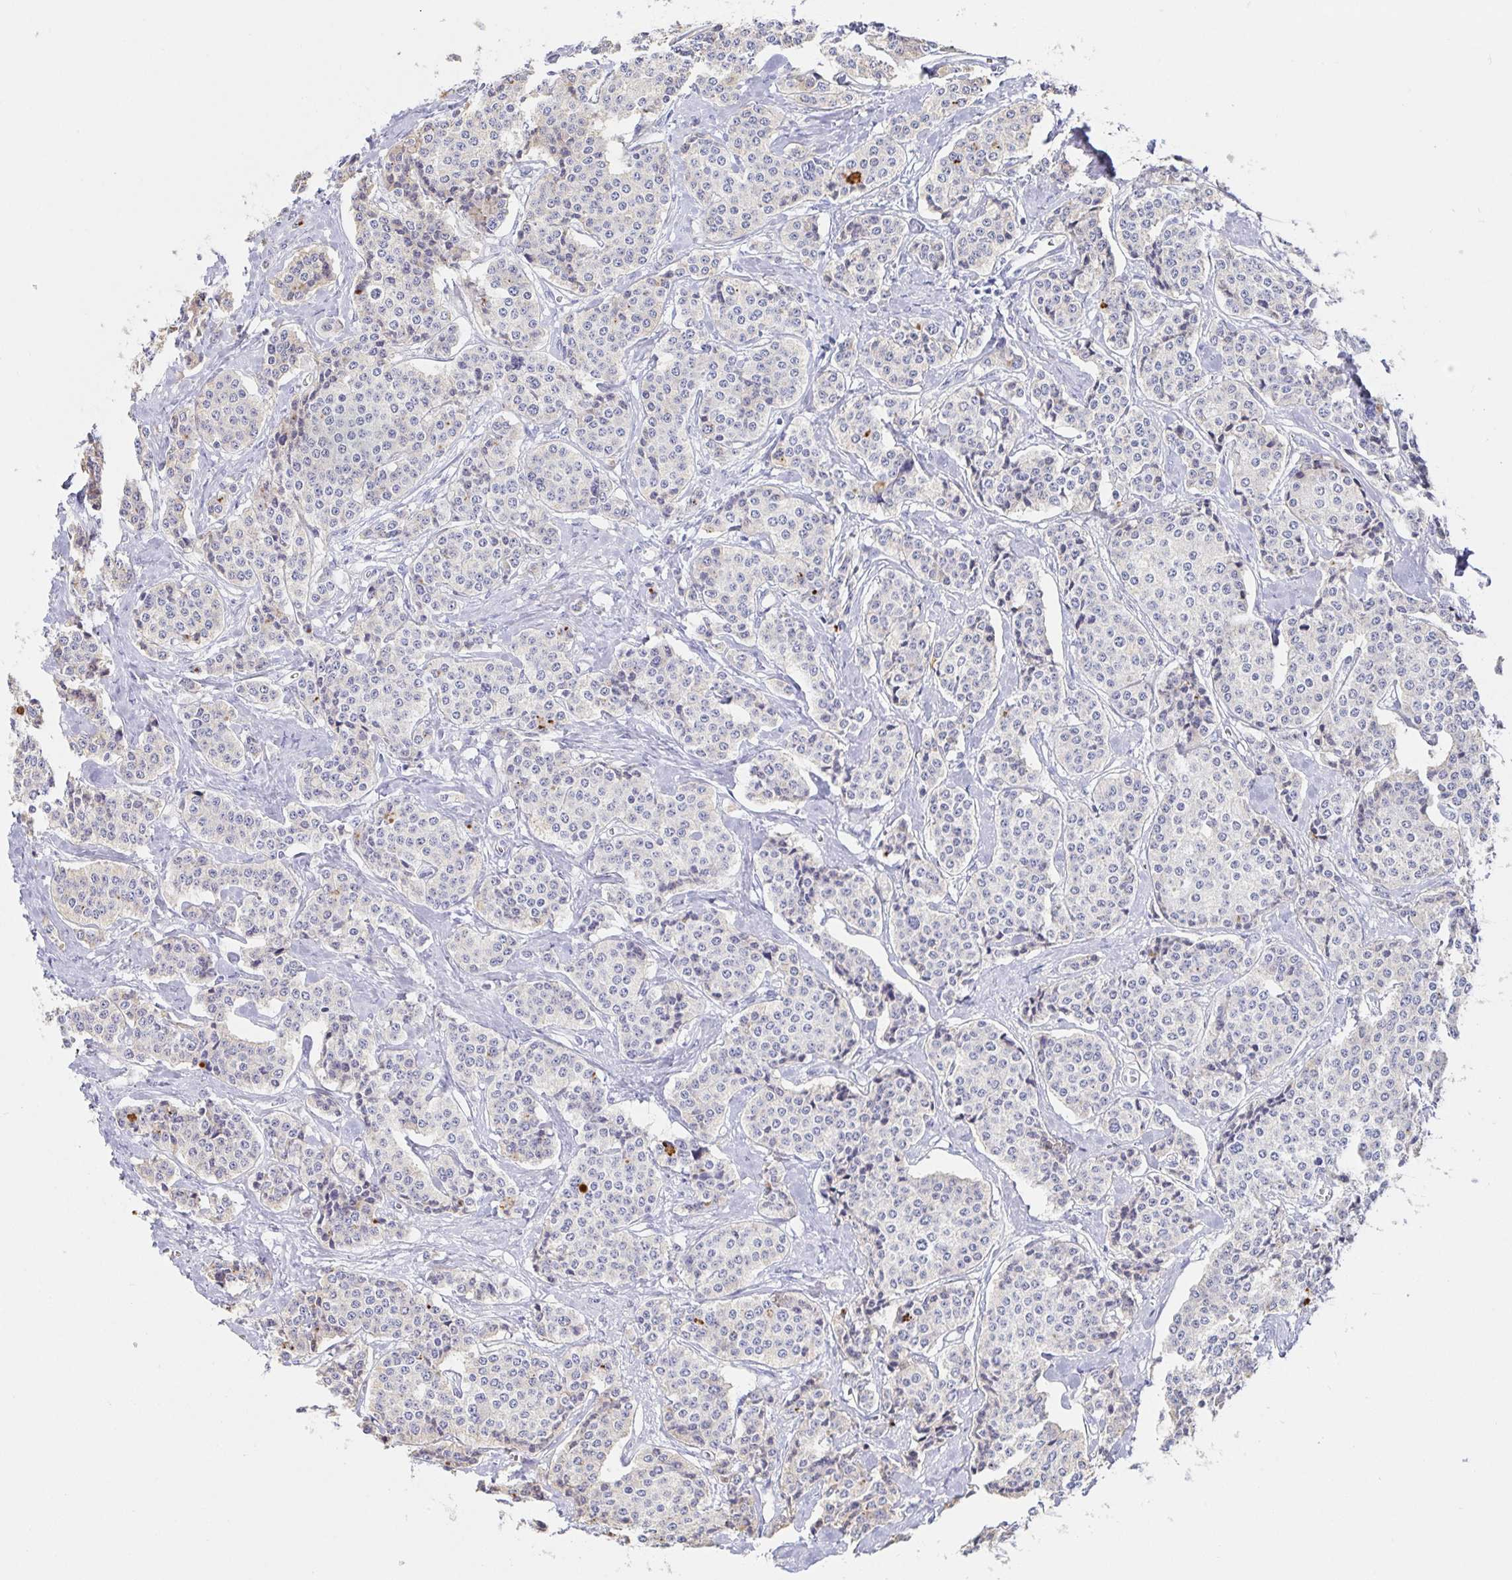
{"staining": {"intensity": "strong", "quantity": "<25%", "location": "cytoplasmic/membranous"}, "tissue": "carcinoid", "cell_type": "Tumor cells", "image_type": "cancer", "snomed": [{"axis": "morphology", "description": "Carcinoid, malignant, NOS"}, {"axis": "topography", "description": "Small intestine"}], "caption": "Immunohistochemical staining of human carcinoid (malignant) demonstrates medium levels of strong cytoplasmic/membranous positivity in approximately <25% of tumor cells. Ihc stains the protein of interest in brown and the nuclei are stained blue.", "gene": "SIAH3", "patient": {"sex": "female", "age": 64}}